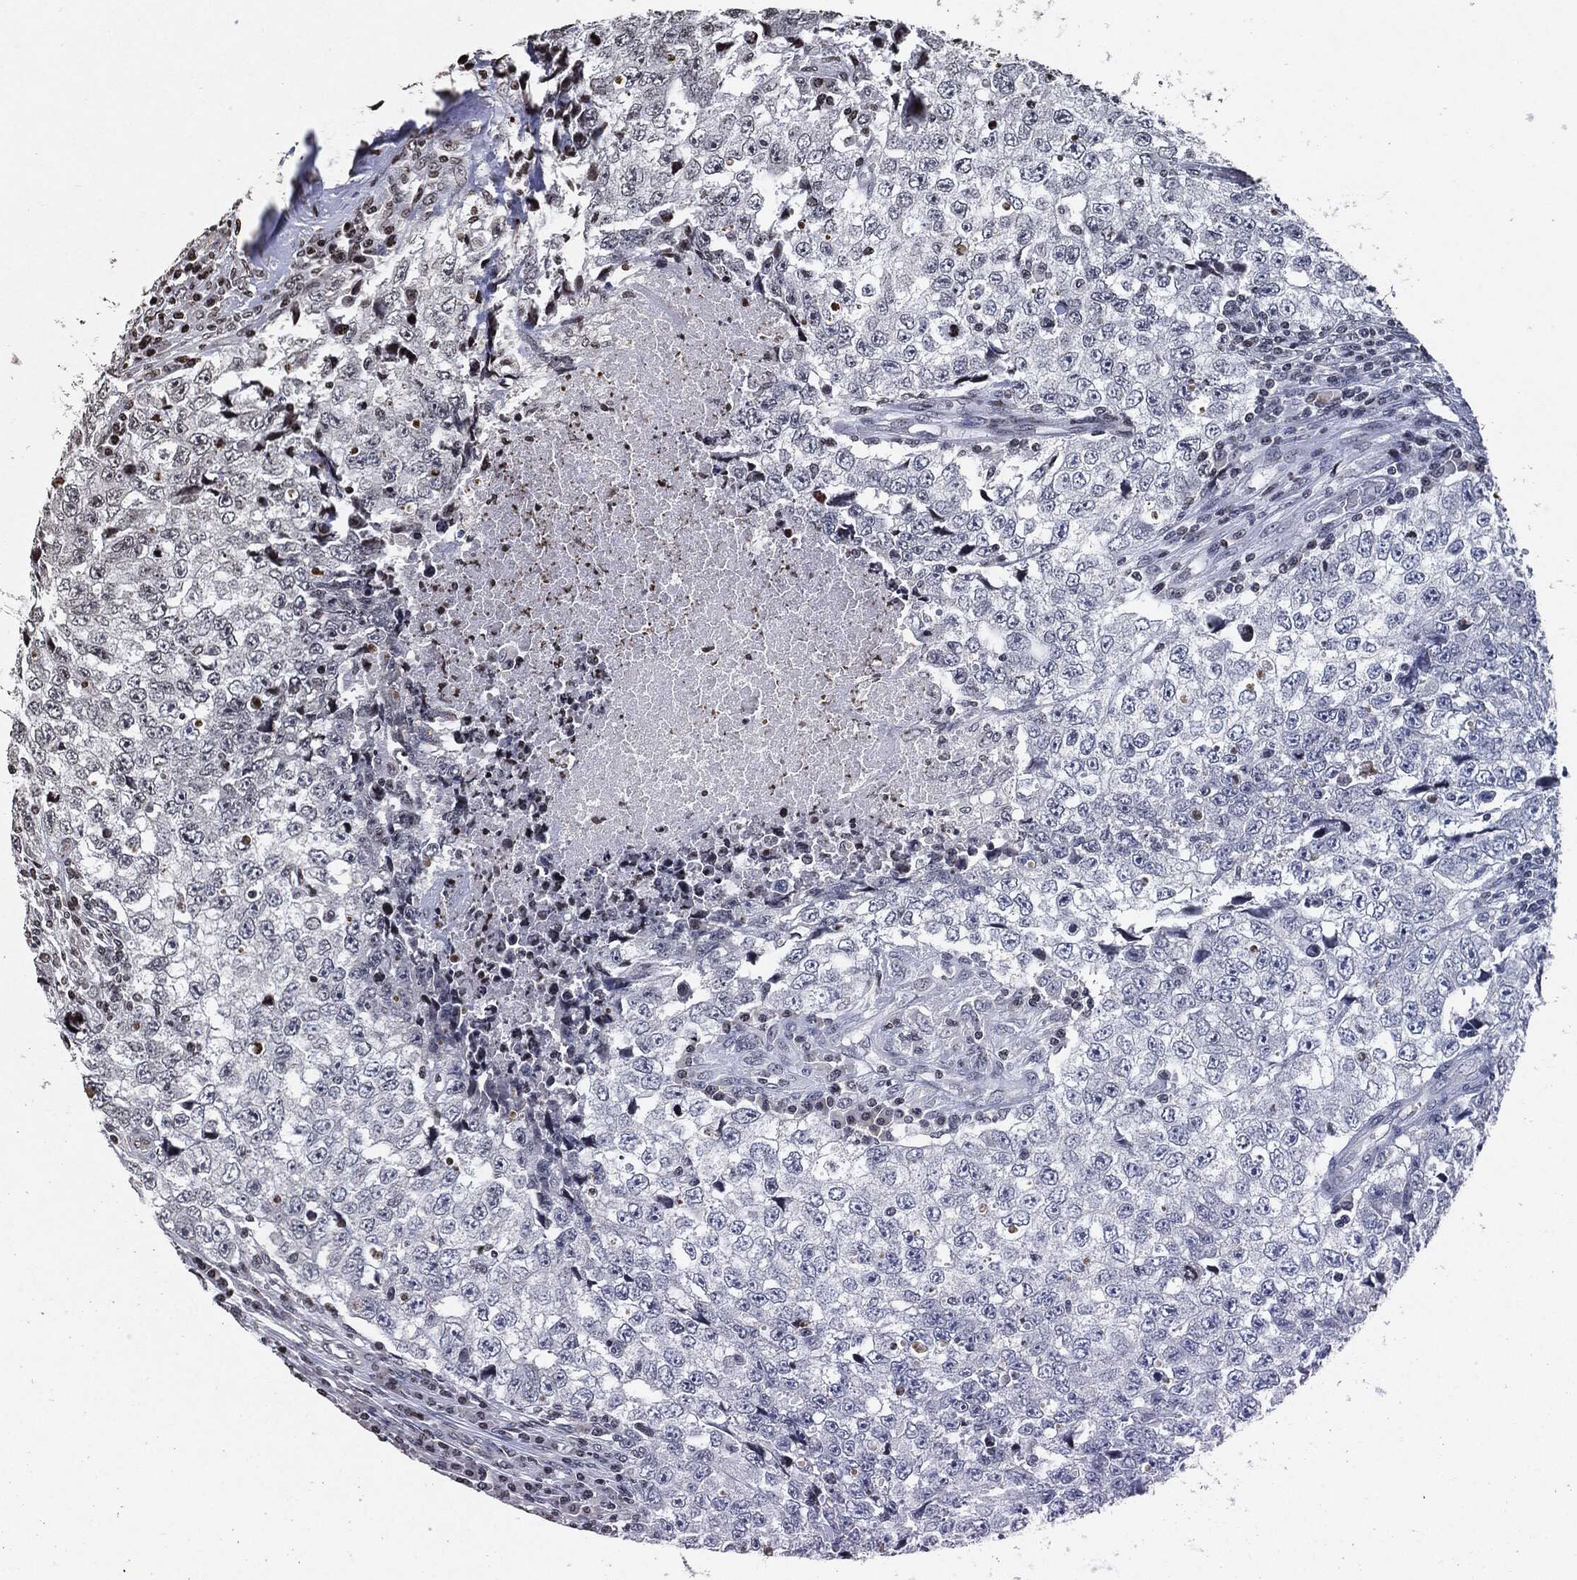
{"staining": {"intensity": "negative", "quantity": "none", "location": "none"}, "tissue": "testis cancer", "cell_type": "Tumor cells", "image_type": "cancer", "snomed": [{"axis": "morphology", "description": "Necrosis, NOS"}, {"axis": "morphology", "description": "Carcinoma, Embryonal, NOS"}, {"axis": "topography", "description": "Testis"}], "caption": "There is no significant positivity in tumor cells of testis cancer (embryonal carcinoma).", "gene": "JUN", "patient": {"sex": "male", "age": 19}}